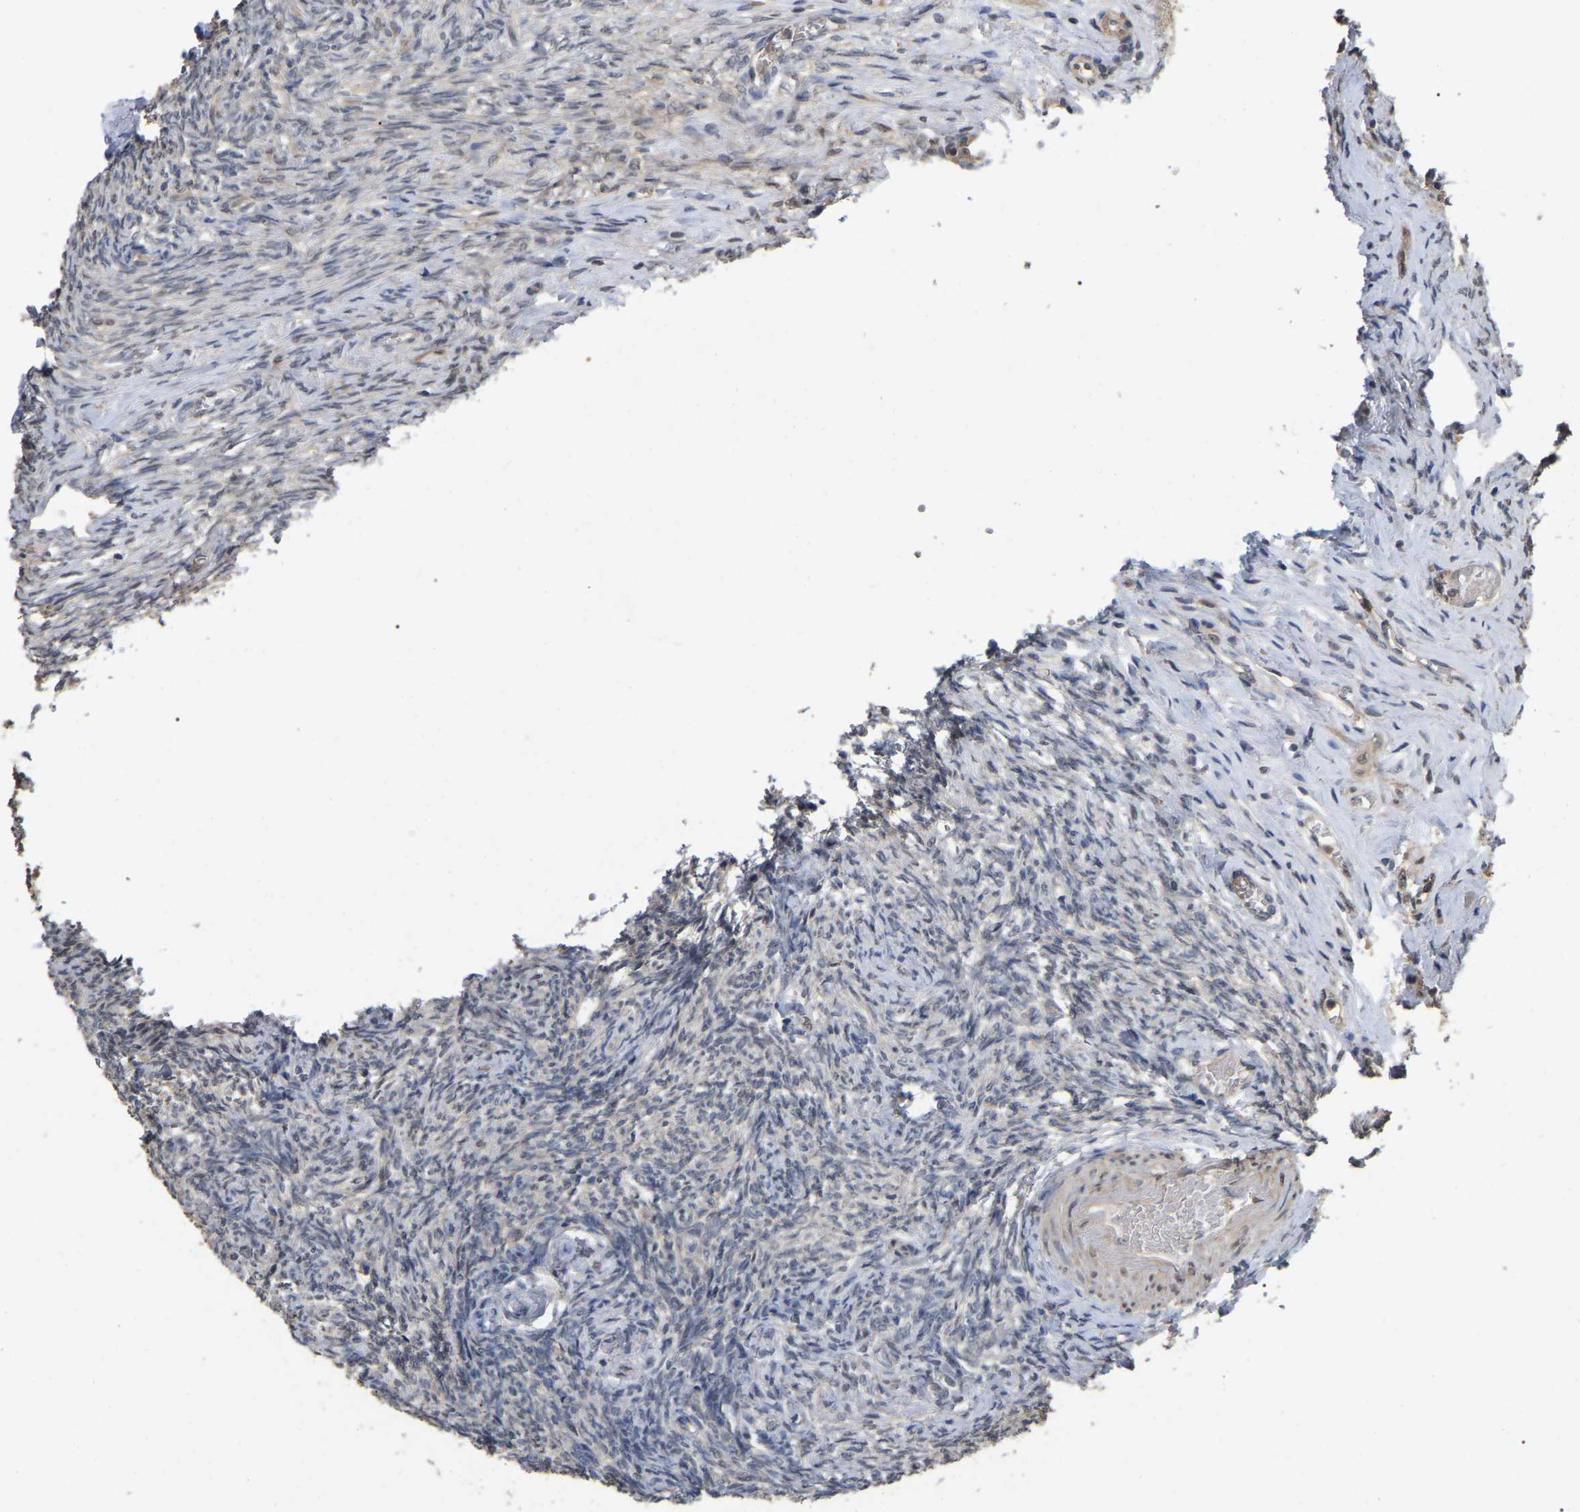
{"staining": {"intensity": "moderate", "quantity": "<25%", "location": "cytoplasmic/membranous"}, "tissue": "ovary", "cell_type": "Follicle cells", "image_type": "normal", "snomed": [{"axis": "morphology", "description": "Normal tissue, NOS"}, {"axis": "topography", "description": "Ovary"}], "caption": "Brown immunohistochemical staining in normal ovary exhibits moderate cytoplasmic/membranous expression in about <25% of follicle cells.", "gene": "FAM219A", "patient": {"sex": "female", "age": 41}}